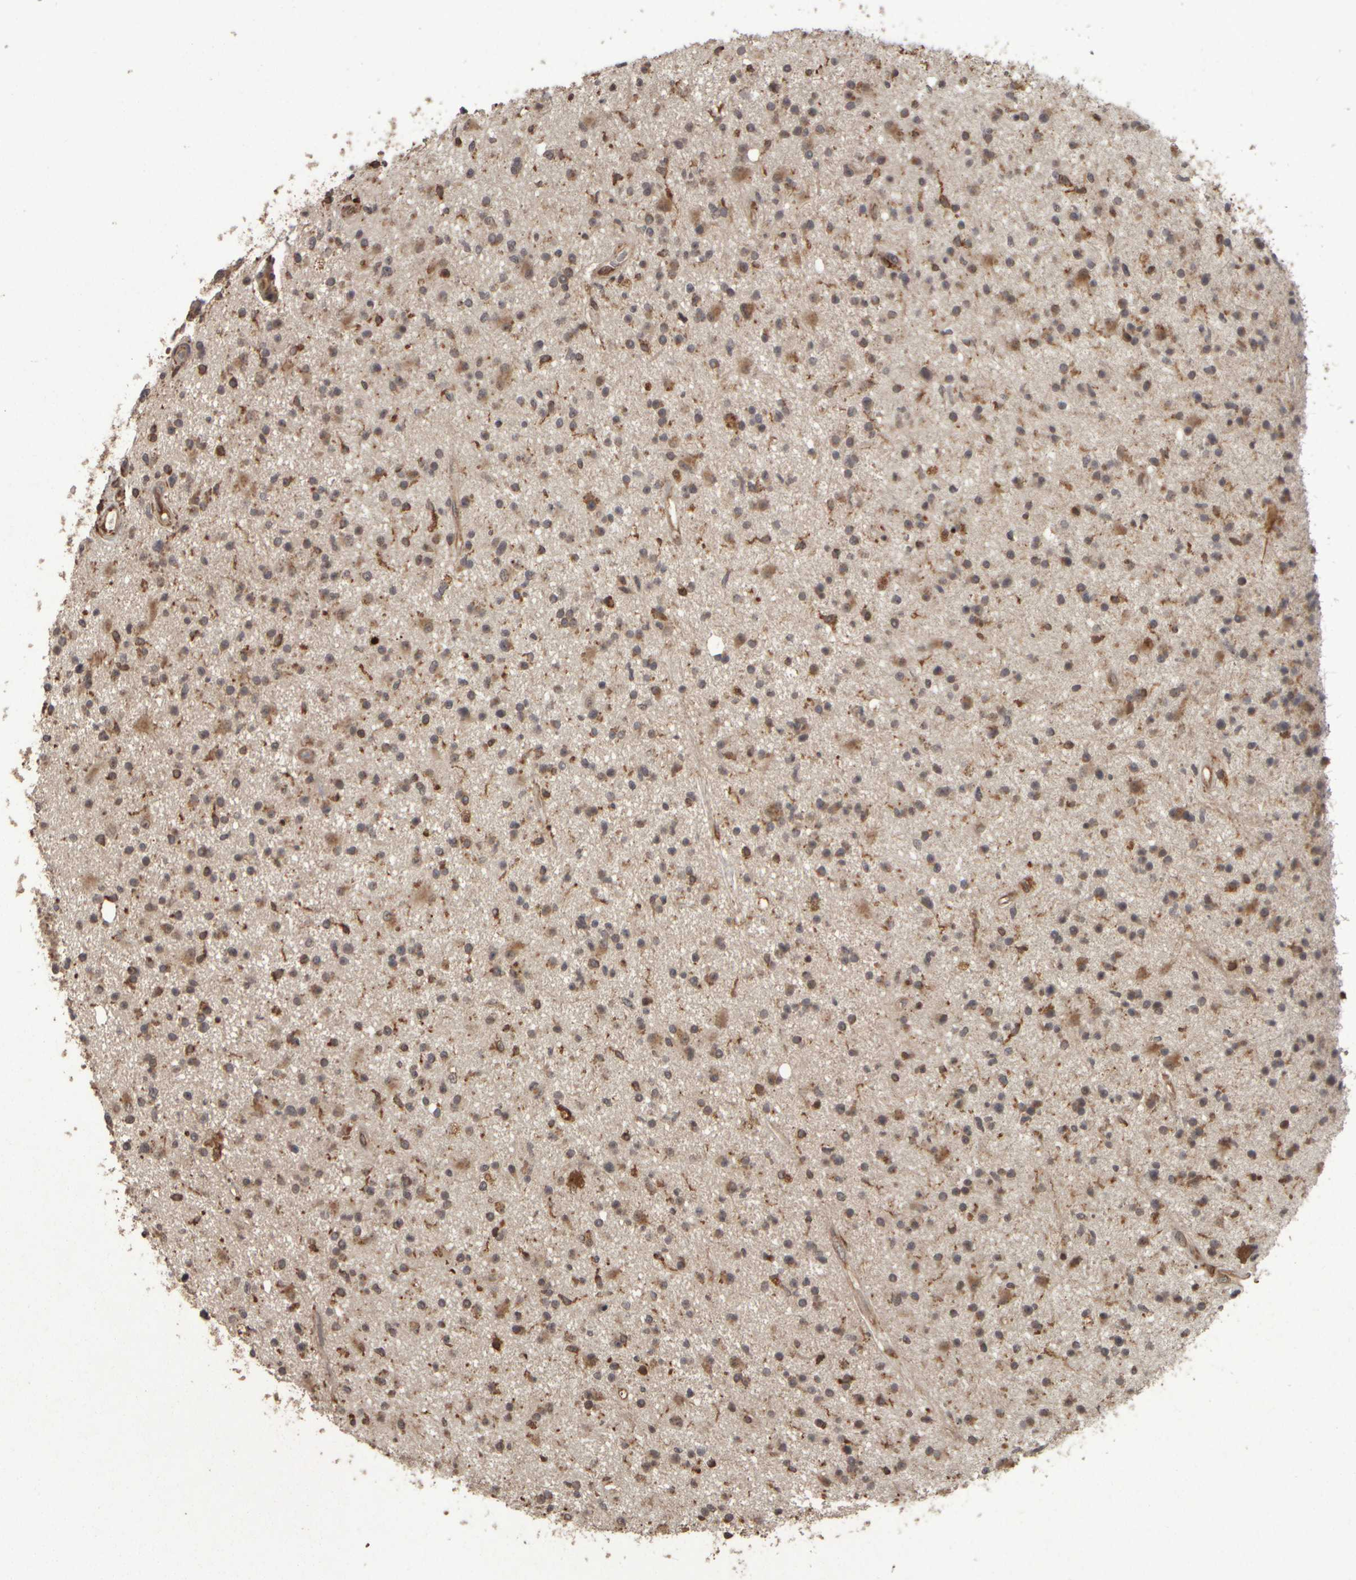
{"staining": {"intensity": "moderate", "quantity": ">75%", "location": "cytoplasmic/membranous"}, "tissue": "glioma", "cell_type": "Tumor cells", "image_type": "cancer", "snomed": [{"axis": "morphology", "description": "Glioma, malignant, High grade"}, {"axis": "topography", "description": "Brain"}], "caption": "IHC staining of glioma, which reveals medium levels of moderate cytoplasmic/membranous expression in approximately >75% of tumor cells indicating moderate cytoplasmic/membranous protein positivity. The staining was performed using DAB (3,3'-diaminobenzidine) (brown) for protein detection and nuclei were counterstained in hematoxylin (blue).", "gene": "AGBL3", "patient": {"sex": "male", "age": 33}}